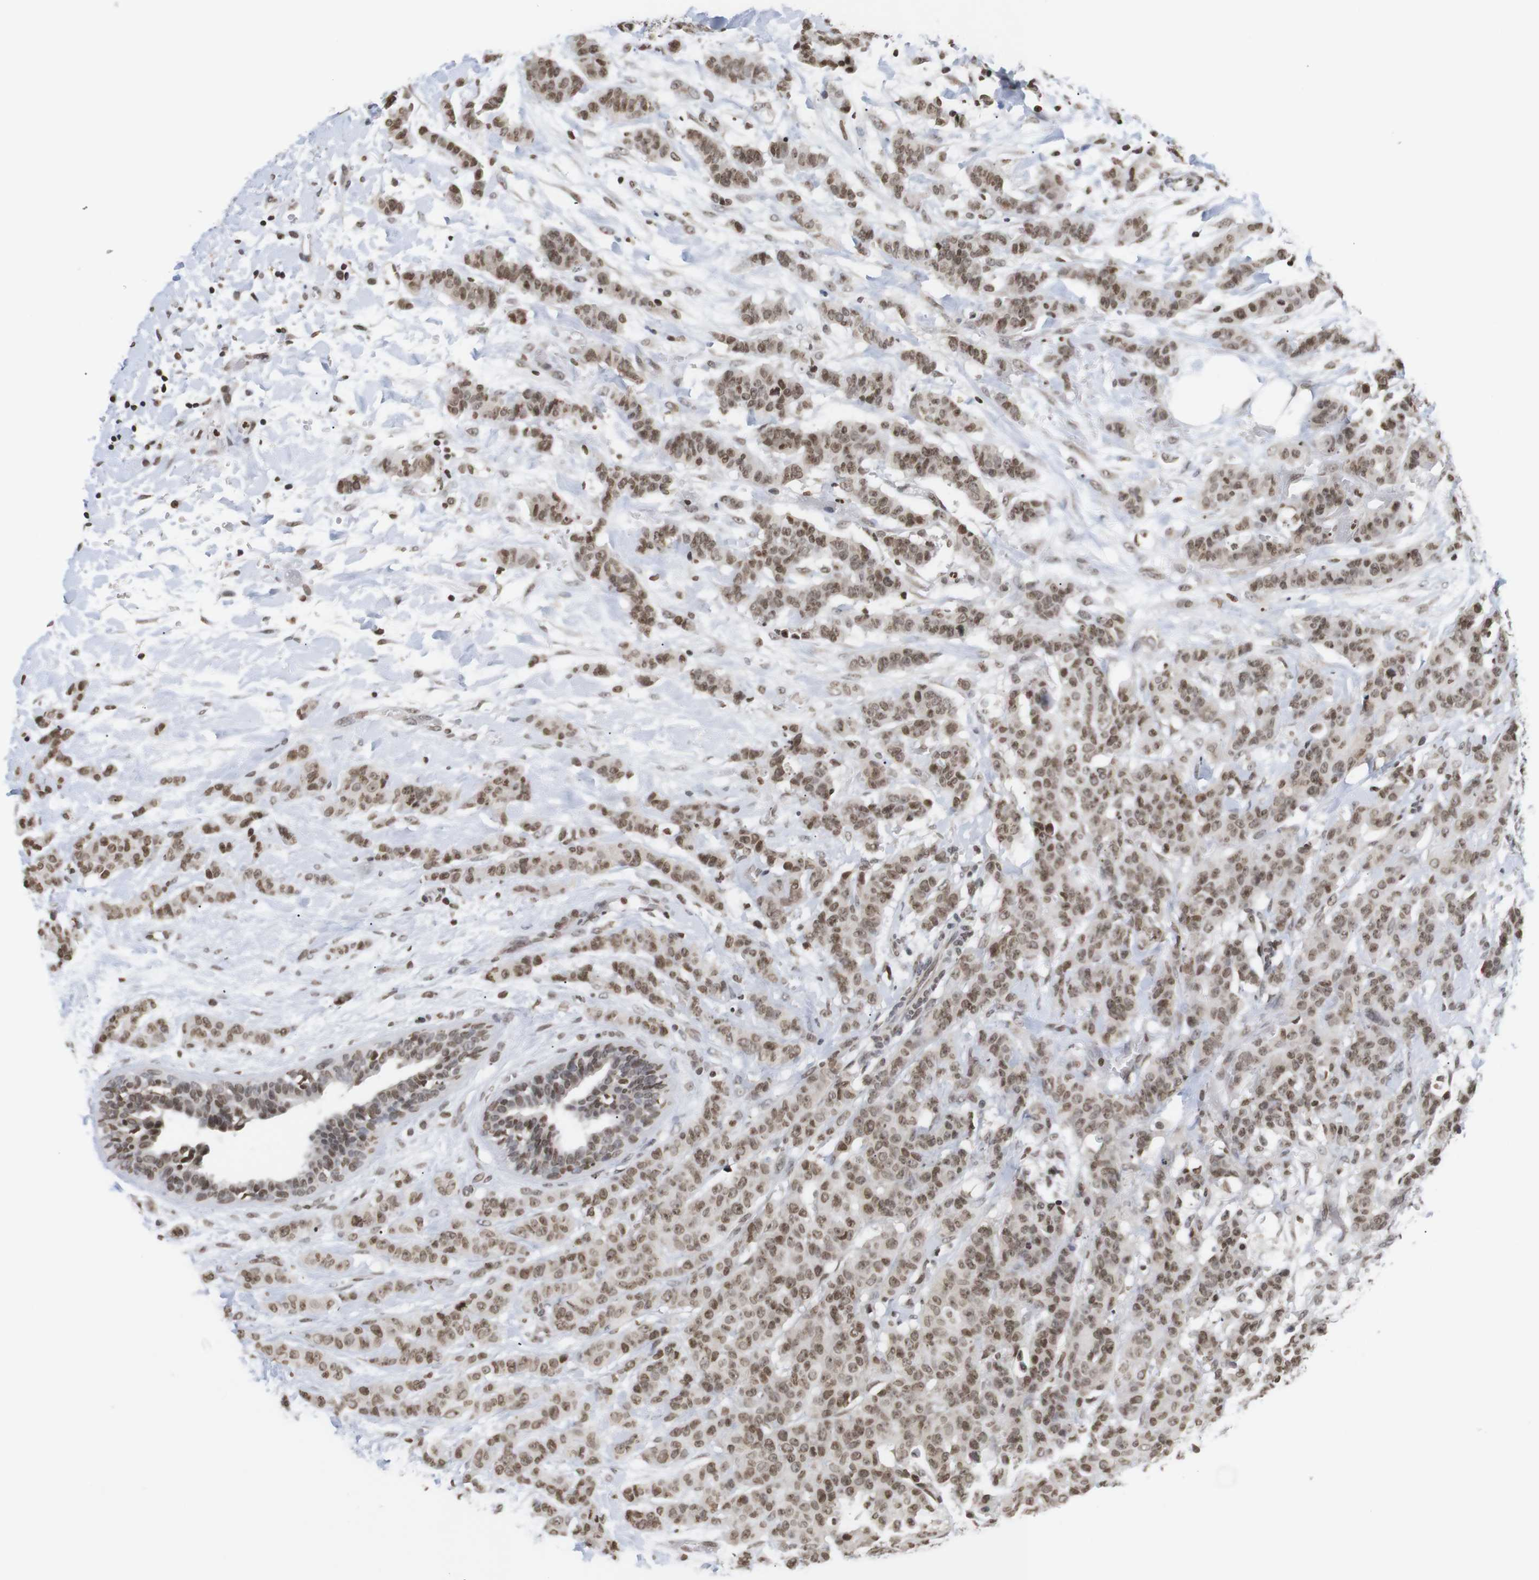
{"staining": {"intensity": "moderate", "quantity": ">75%", "location": "nuclear"}, "tissue": "breast cancer", "cell_type": "Tumor cells", "image_type": "cancer", "snomed": [{"axis": "morphology", "description": "Normal tissue, NOS"}, {"axis": "morphology", "description": "Duct carcinoma"}, {"axis": "topography", "description": "Breast"}], "caption": "Brown immunohistochemical staining in human breast cancer (invasive ductal carcinoma) displays moderate nuclear staining in about >75% of tumor cells. (DAB IHC, brown staining for protein, blue staining for nuclei).", "gene": "ETV5", "patient": {"sex": "female", "age": 40}}